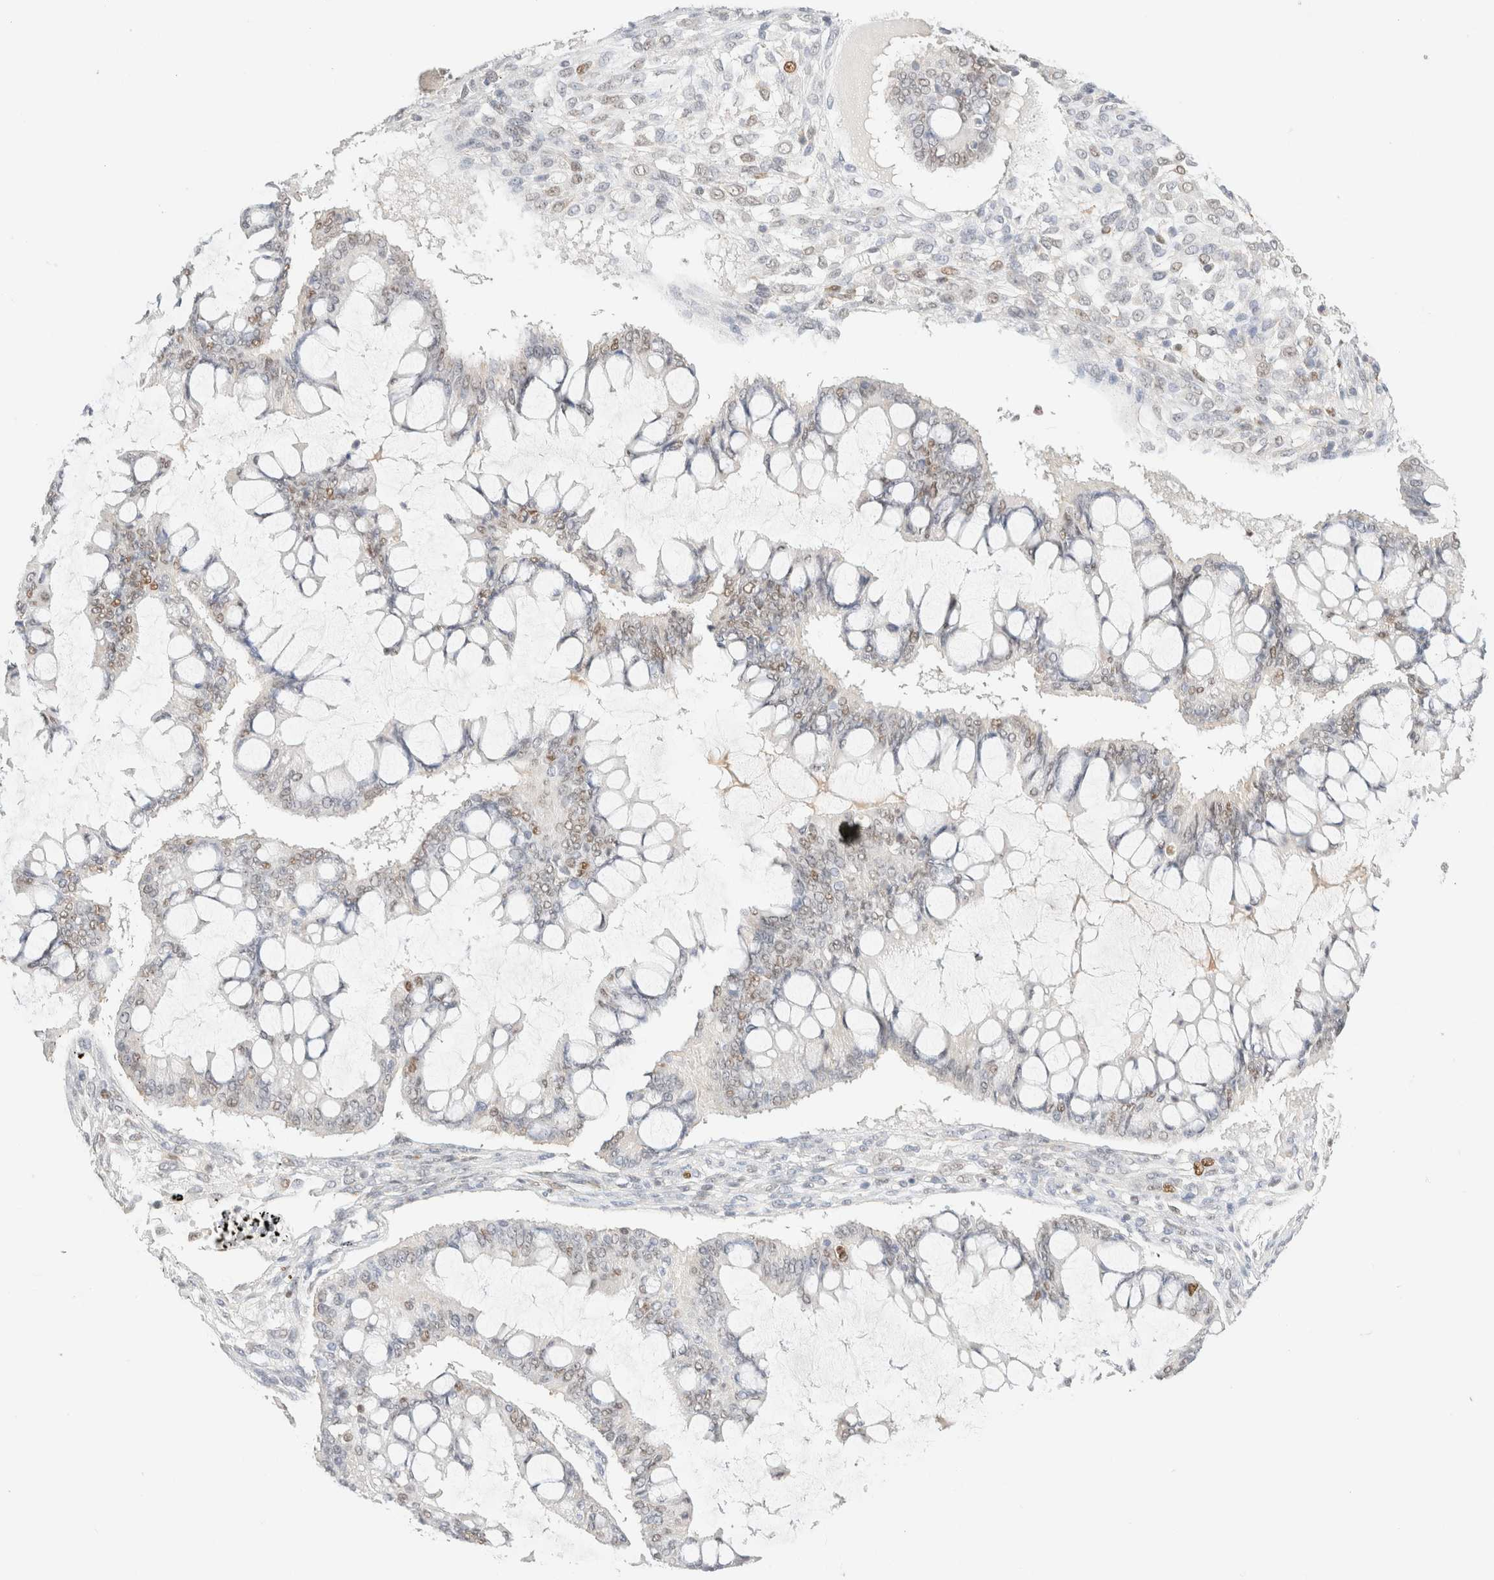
{"staining": {"intensity": "weak", "quantity": "<25%", "location": "nuclear"}, "tissue": "ovarian cancer", "cell_type": "Tumor cells", "image_type": "cancer", "snomed": [{"axis": "morphology", "description": "Cystadenocarcinoma, mucinous, NOS"}, {"axis": "topography", "description": "Ovary"}], "caption": "High power microscopy micrograph of an immunohistochemistry histopathology image of ovarian cancer, revealing no significant expression in tumor cells.", "gene": "DDB2", "patient": {"sex": "female", "age": 73}}